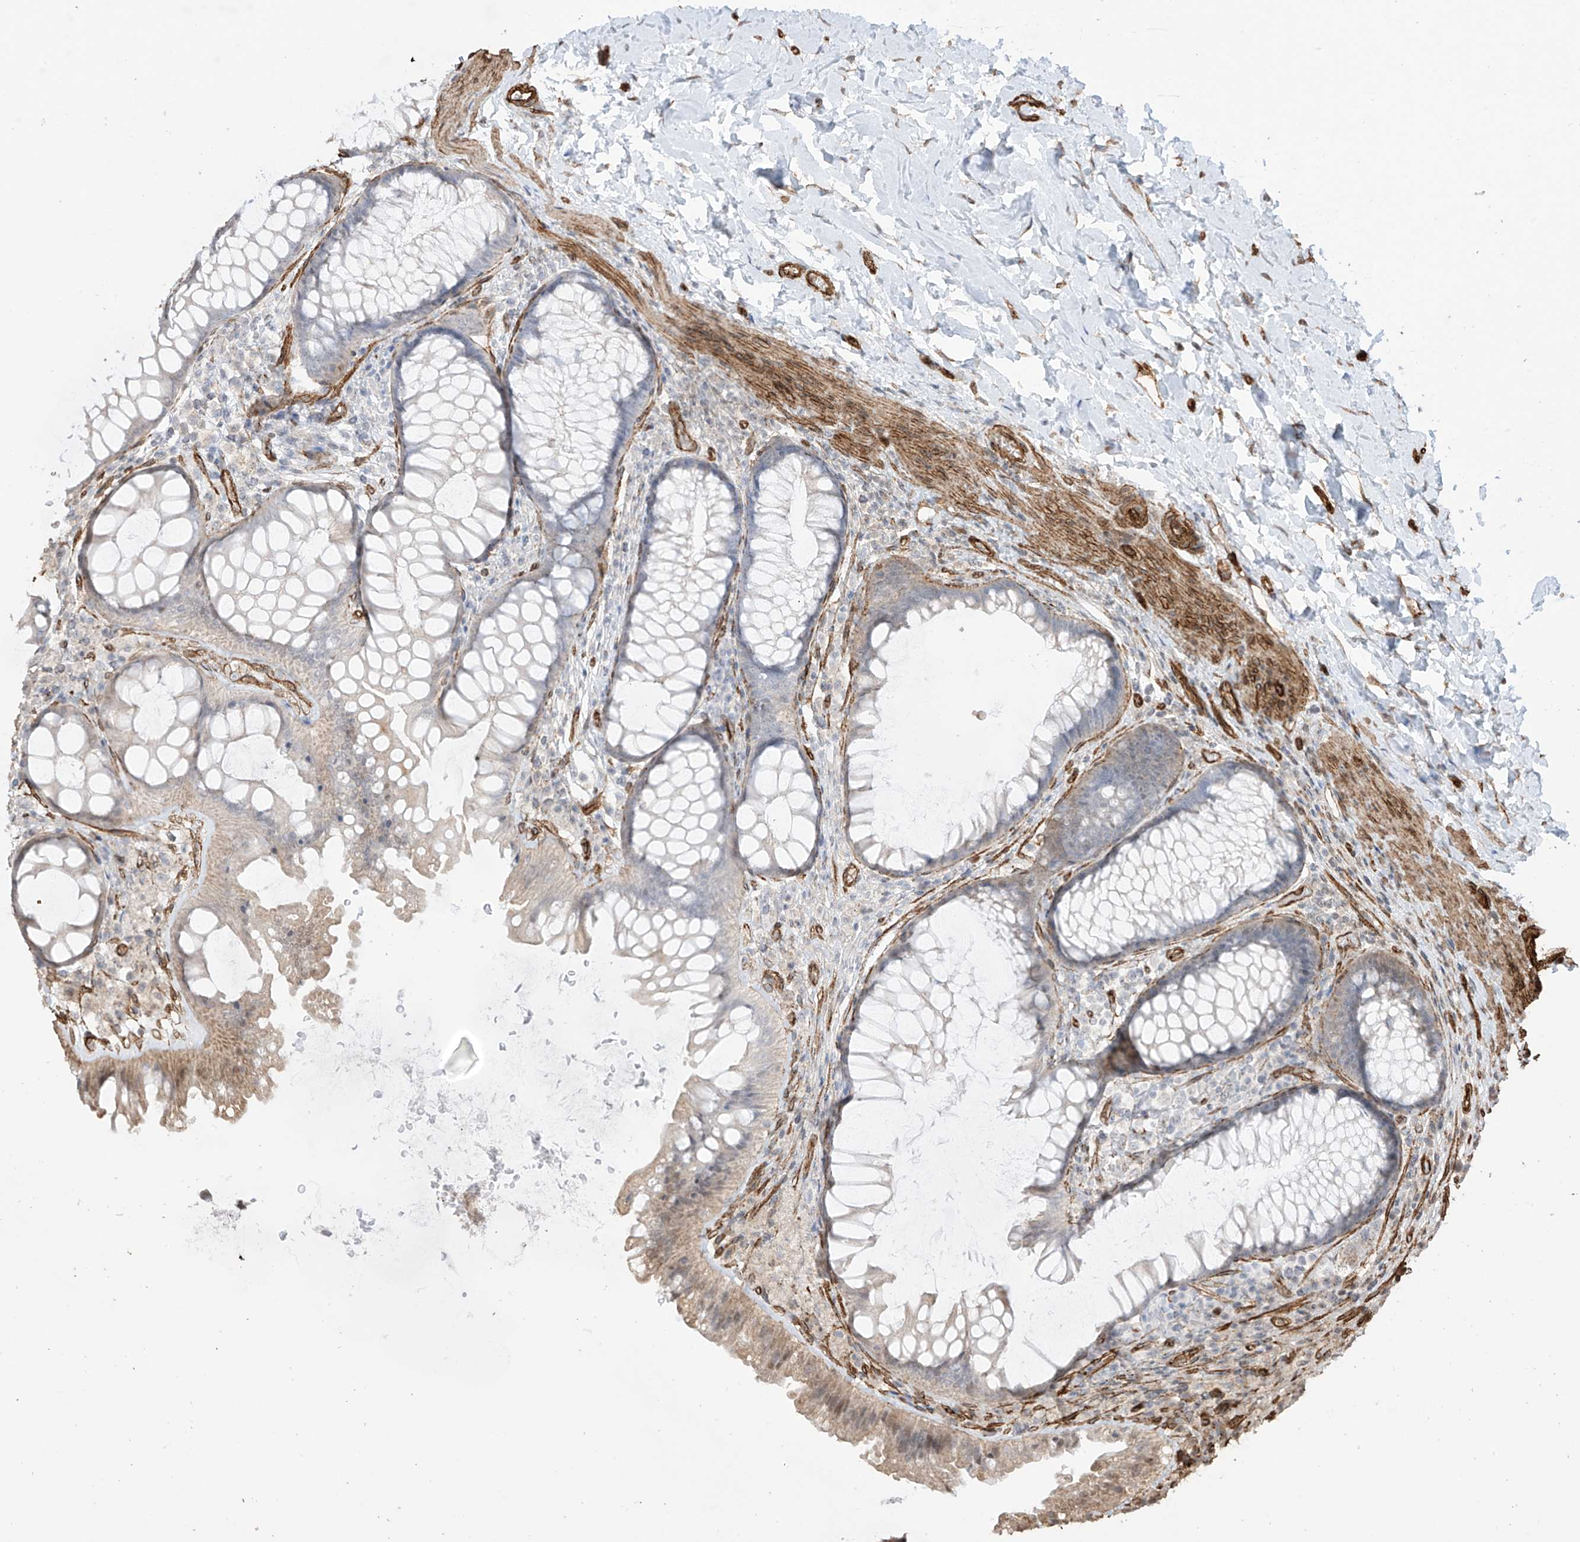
{"staining": {"intensity": "moderate", "quantity": "25%-75%", "location": "cytoplasmic/membranous"}, "tissue": "colon", "cell_type": "Endothelial cells", "image_type": "normal", "snomed": [{"axis": "morphology", "description": "Normal tissue, NOS"}, {"axis": "topography", "description": "Colon"}], "caption": "A brown stain shows moderate cytoplasmic/membranous expression of a protein in endothelial cells of unremarkable colon. Ihc stains the protein in brown and the nuclei are stained blue.", "gene": "TTLL5", "patient": {"sex": "female", "age": 62}}